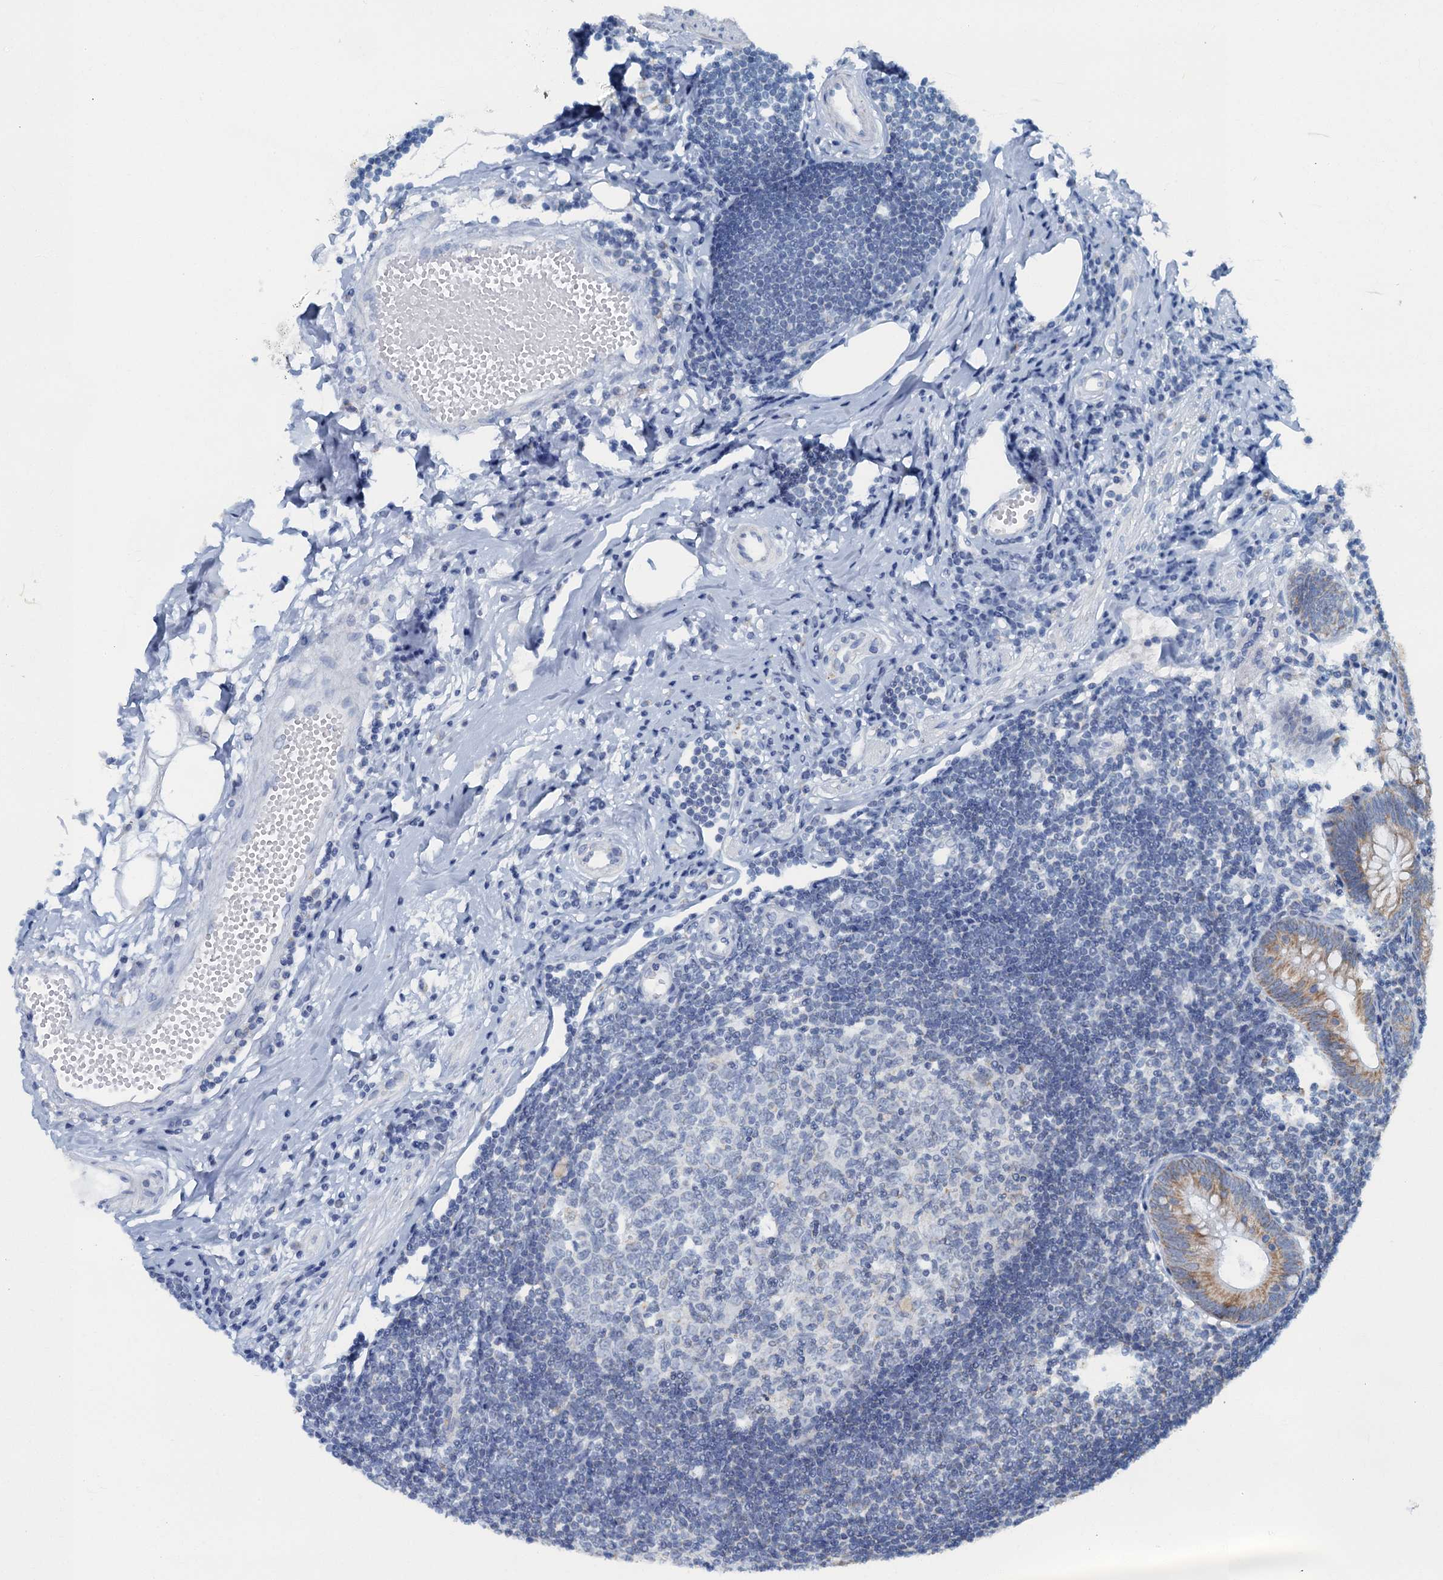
{"staining": {"intensity": "moderate", "quantity": ">75%", "location": "cytoplasmic/membranous"}, "tissue": "appendix", "cell_type": "Glandular cells", "image_type": "normal", "snomed": [{"axis": "morphology", "description": "Normal tissue, NOS"}, {"axis": "topography", "description": "Appendix"}], "caption": "Immunohistochemistry (IHC) photomicrograph of normal human appendix stained for a protein (brown), which exhibits medium levels of moderate cytoplasmic/membranous expression in approximately >75% of glandular cells.", "gene": "RAD9B", "patient": {"sex": "female", "age": 54}}